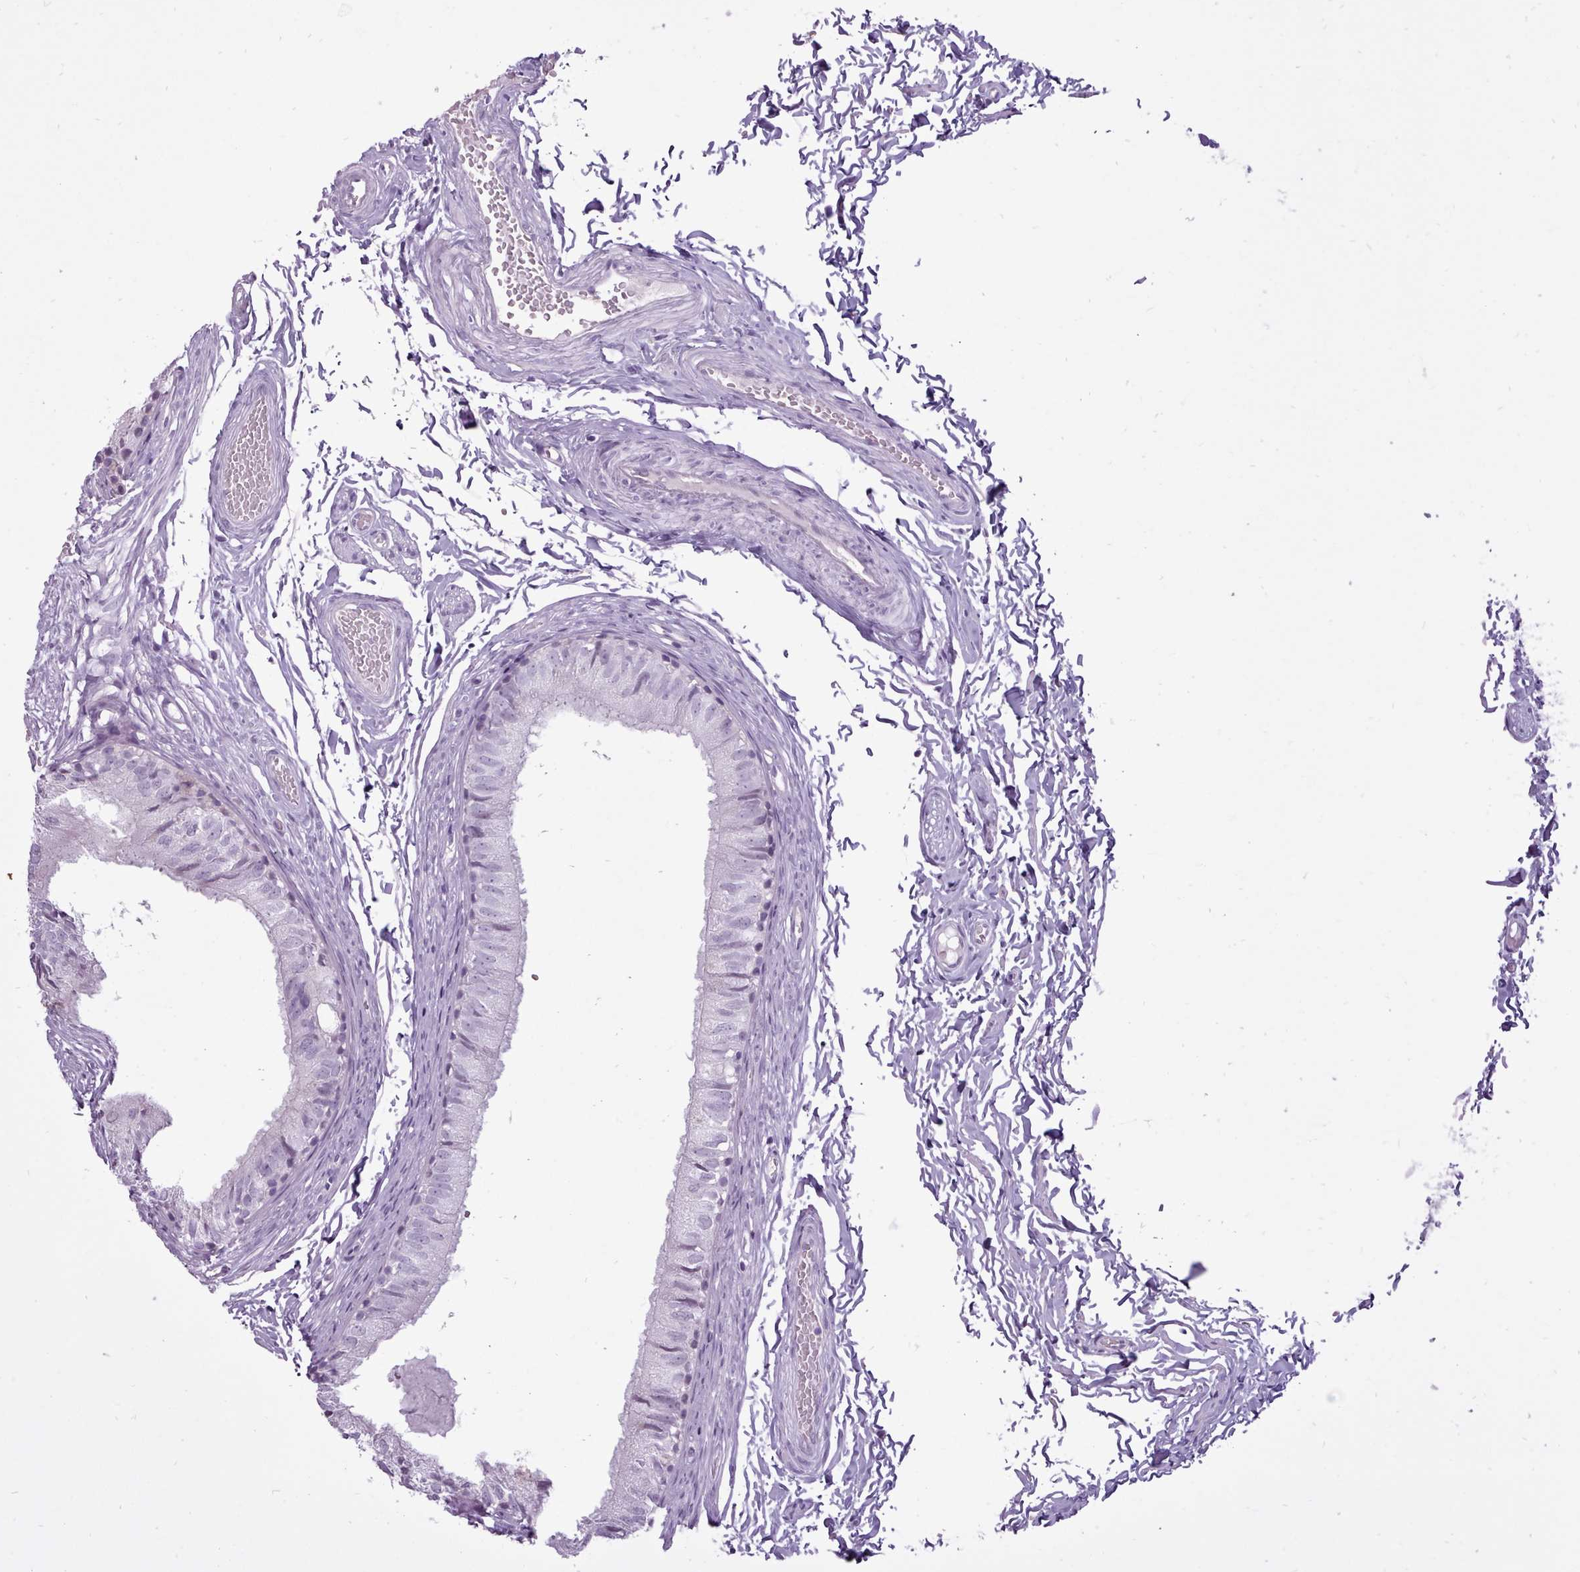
{"staining": {"intensity": "negative", "quantity": "none", "location": "none"}, "tissue": "epididymis", "cell_type": "Glandular cells", "image_type": "normal", "snomed": [{"axis": "morphology", "description": "Normal tissue, NOS"}, {"axis": "topography", "description": "Epididymis"}], "caption": "Immunohistochemistry (IHC) of normal human epididymis reveals no staining in glandular cells.", "gene": "BDKRB2", "patient": {"sex": "male", "age": 37}}